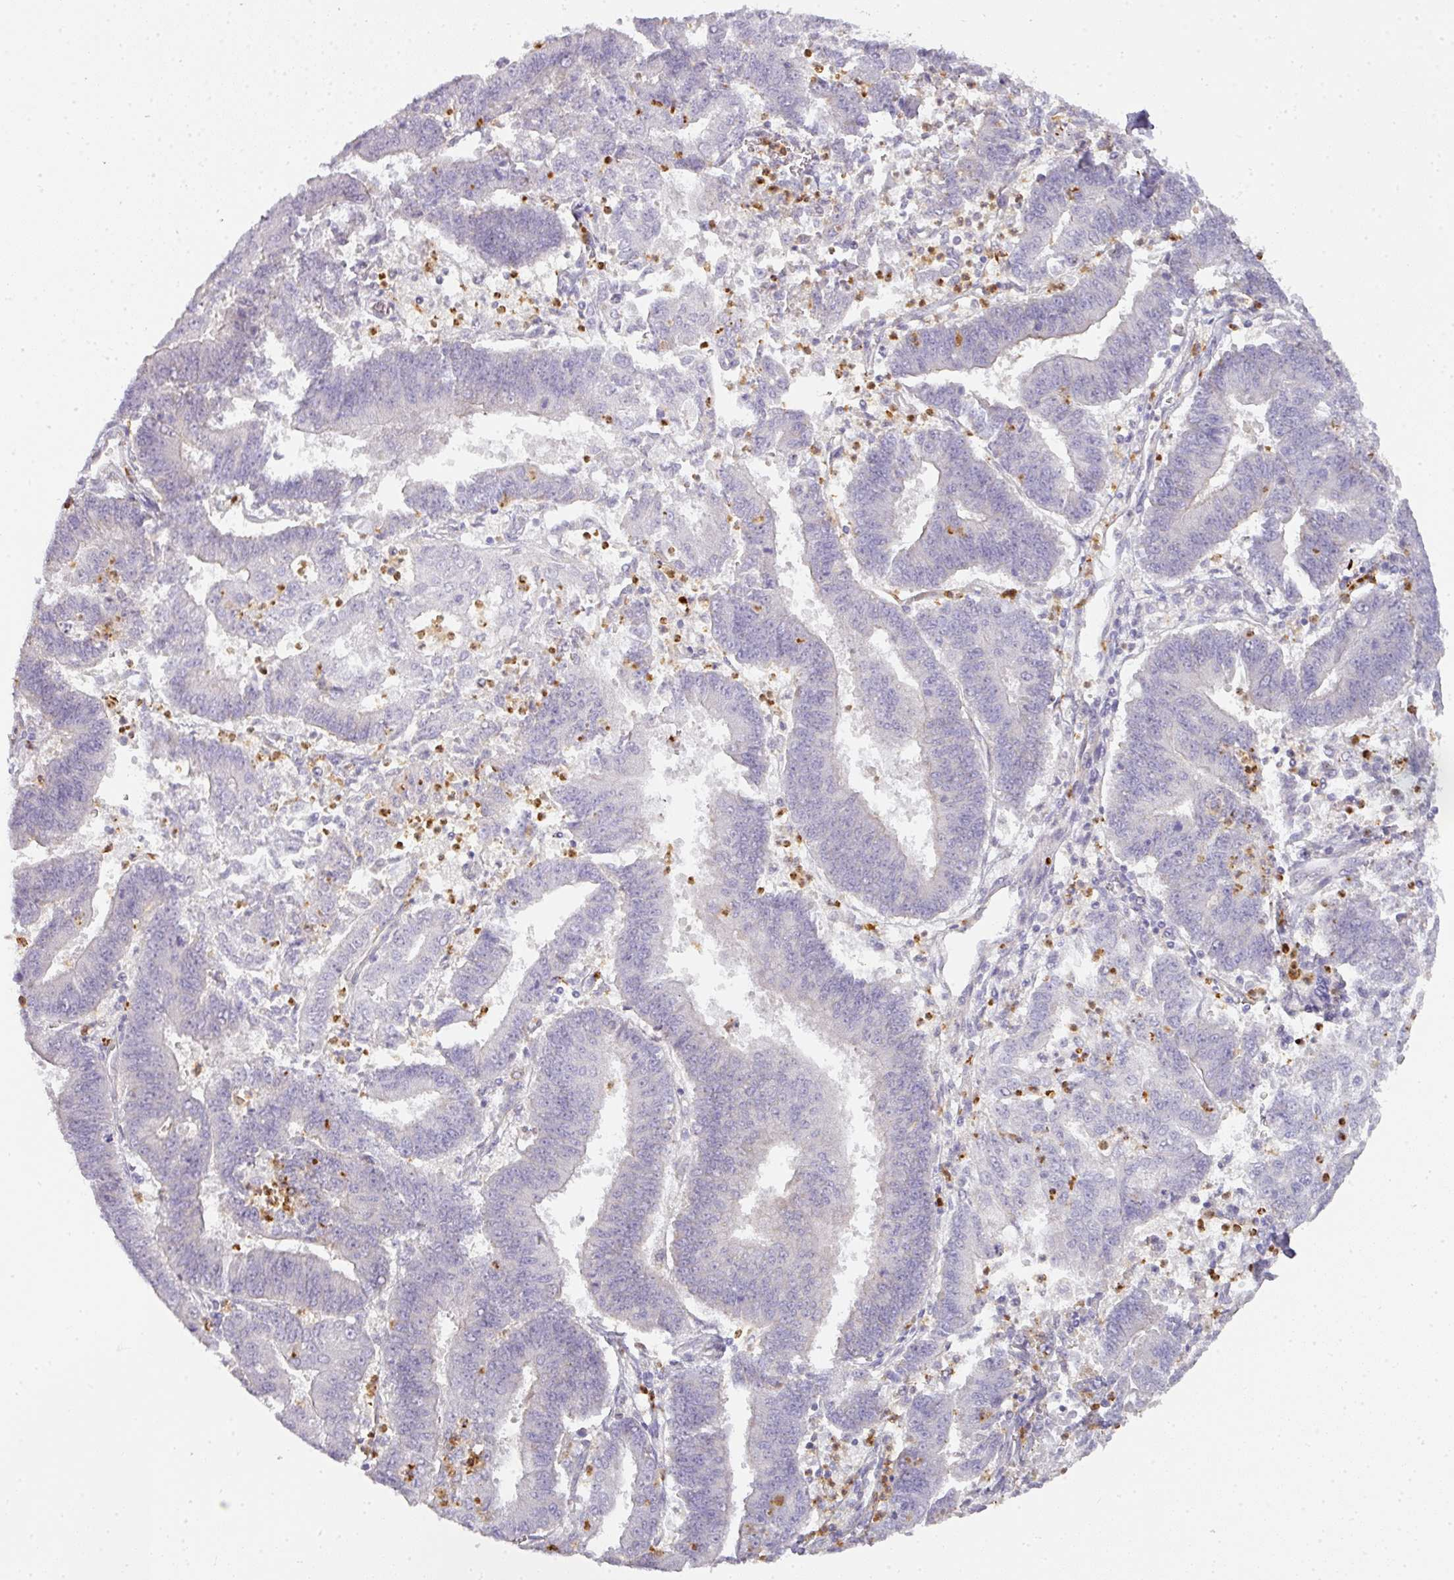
{"staining": {"intensity": "weak", "quantity": "<25%", "location": "cytoplasmic/membranous"}, "tissue": "endometrial cancer", "cell_type": "Tumor cells", "image_type": "cancer", "snomed": [{"axis": "morphology", "description": "Adenocarcinoma, NOS"}, {"axis": "topography", "description": "Endometrium"}], "caption": "Tumor cells show no significant protein expression in endometrial adenocarcinoma.", "gene": "HHEX", "patient": {"sex": "female", "age": 73}}